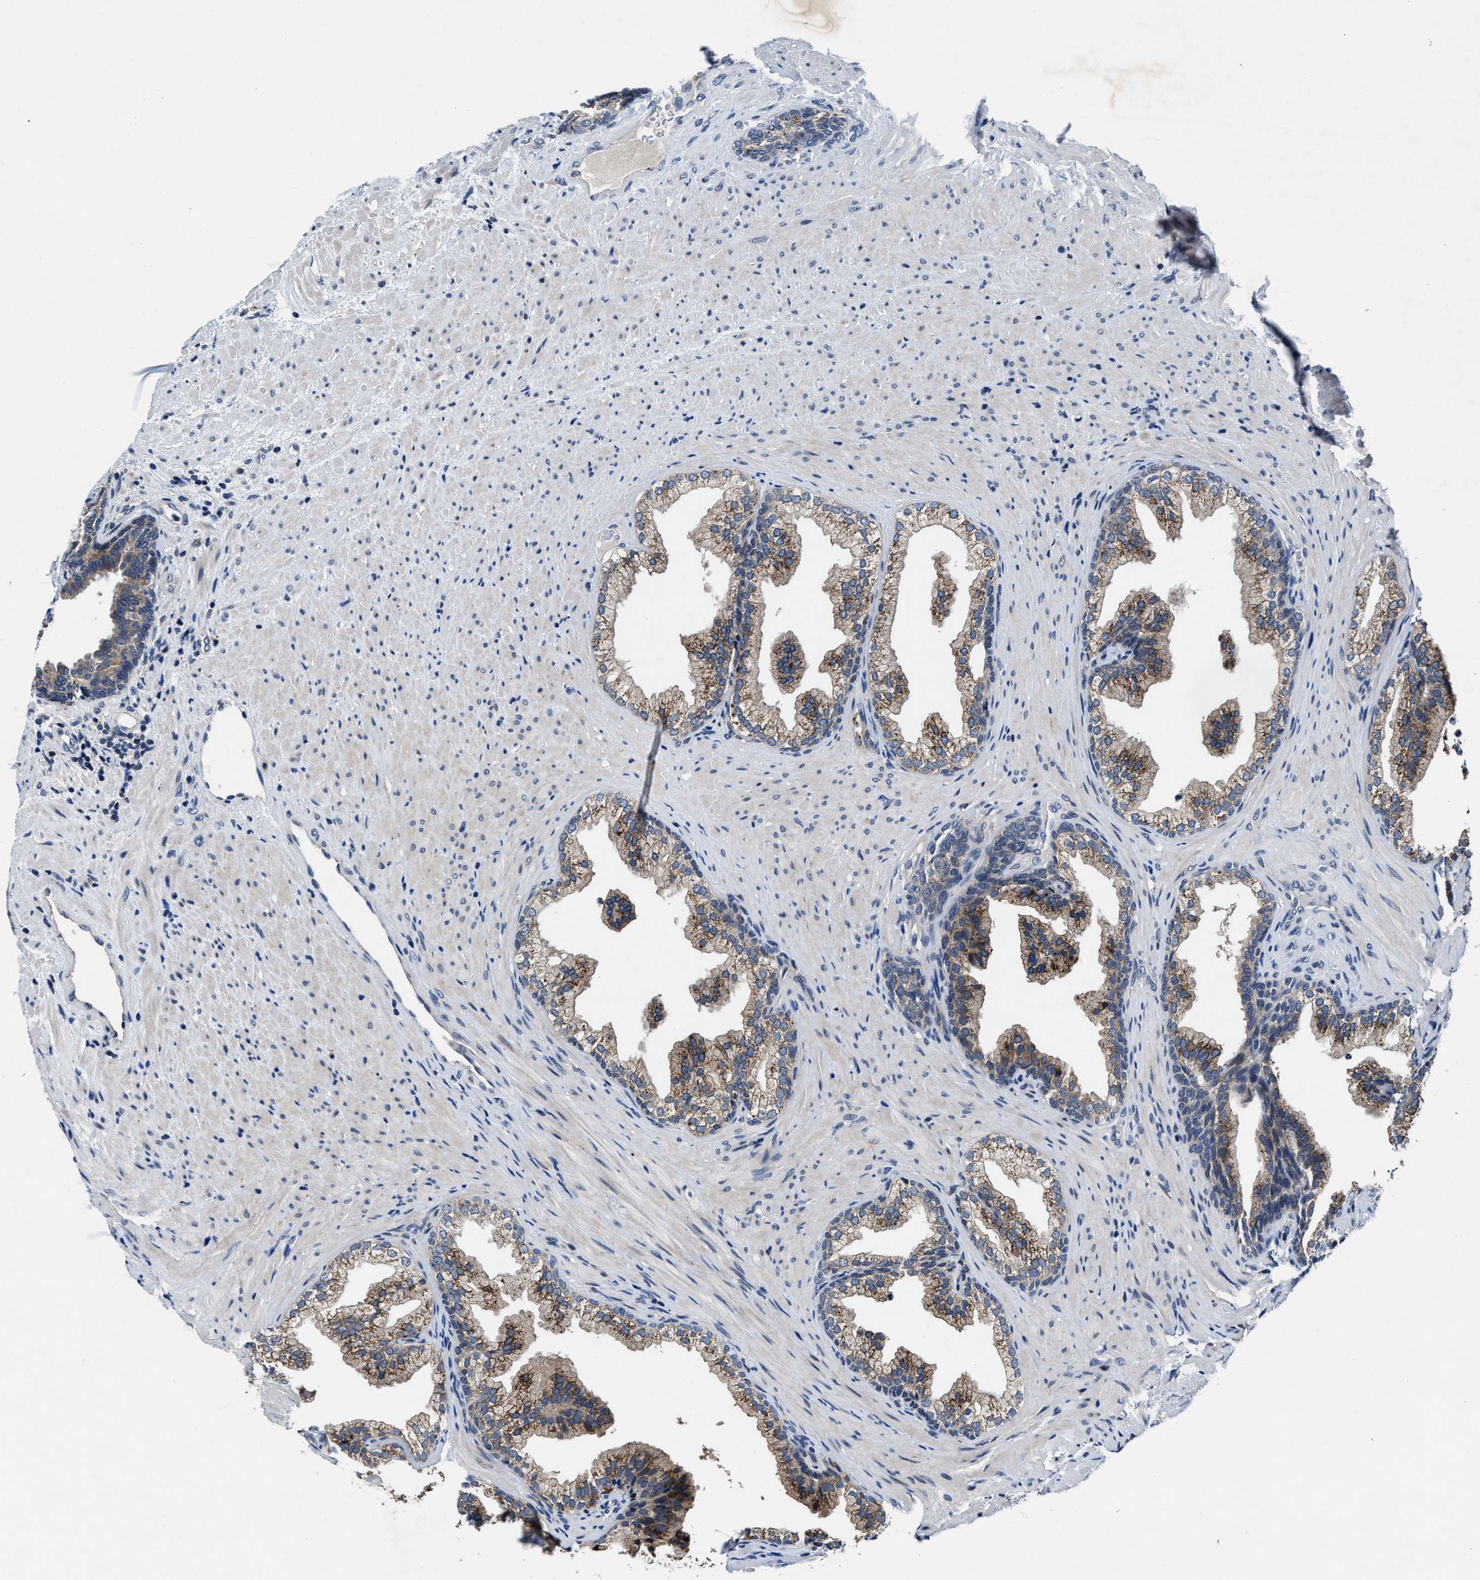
{"staining": {"intensity": "moderate", "quantity": ">75%", "location": "cytoplasmic/membranous"}, "tissue": "prostate", "cell_type": "Glandular cells", "image_type": "normal", "snomed": [{"axis": "morphology", "description": "Normal tissue, NOS"}, {"axis": "topography", "description": "Prostate"}], "caption": "Benign prostate exhibits moderate cytoplasmic/membranous expression in approximately >75% of glandular cells.", "gene": "TMEM53", "patient": {"sex": "male", "age": 76}}